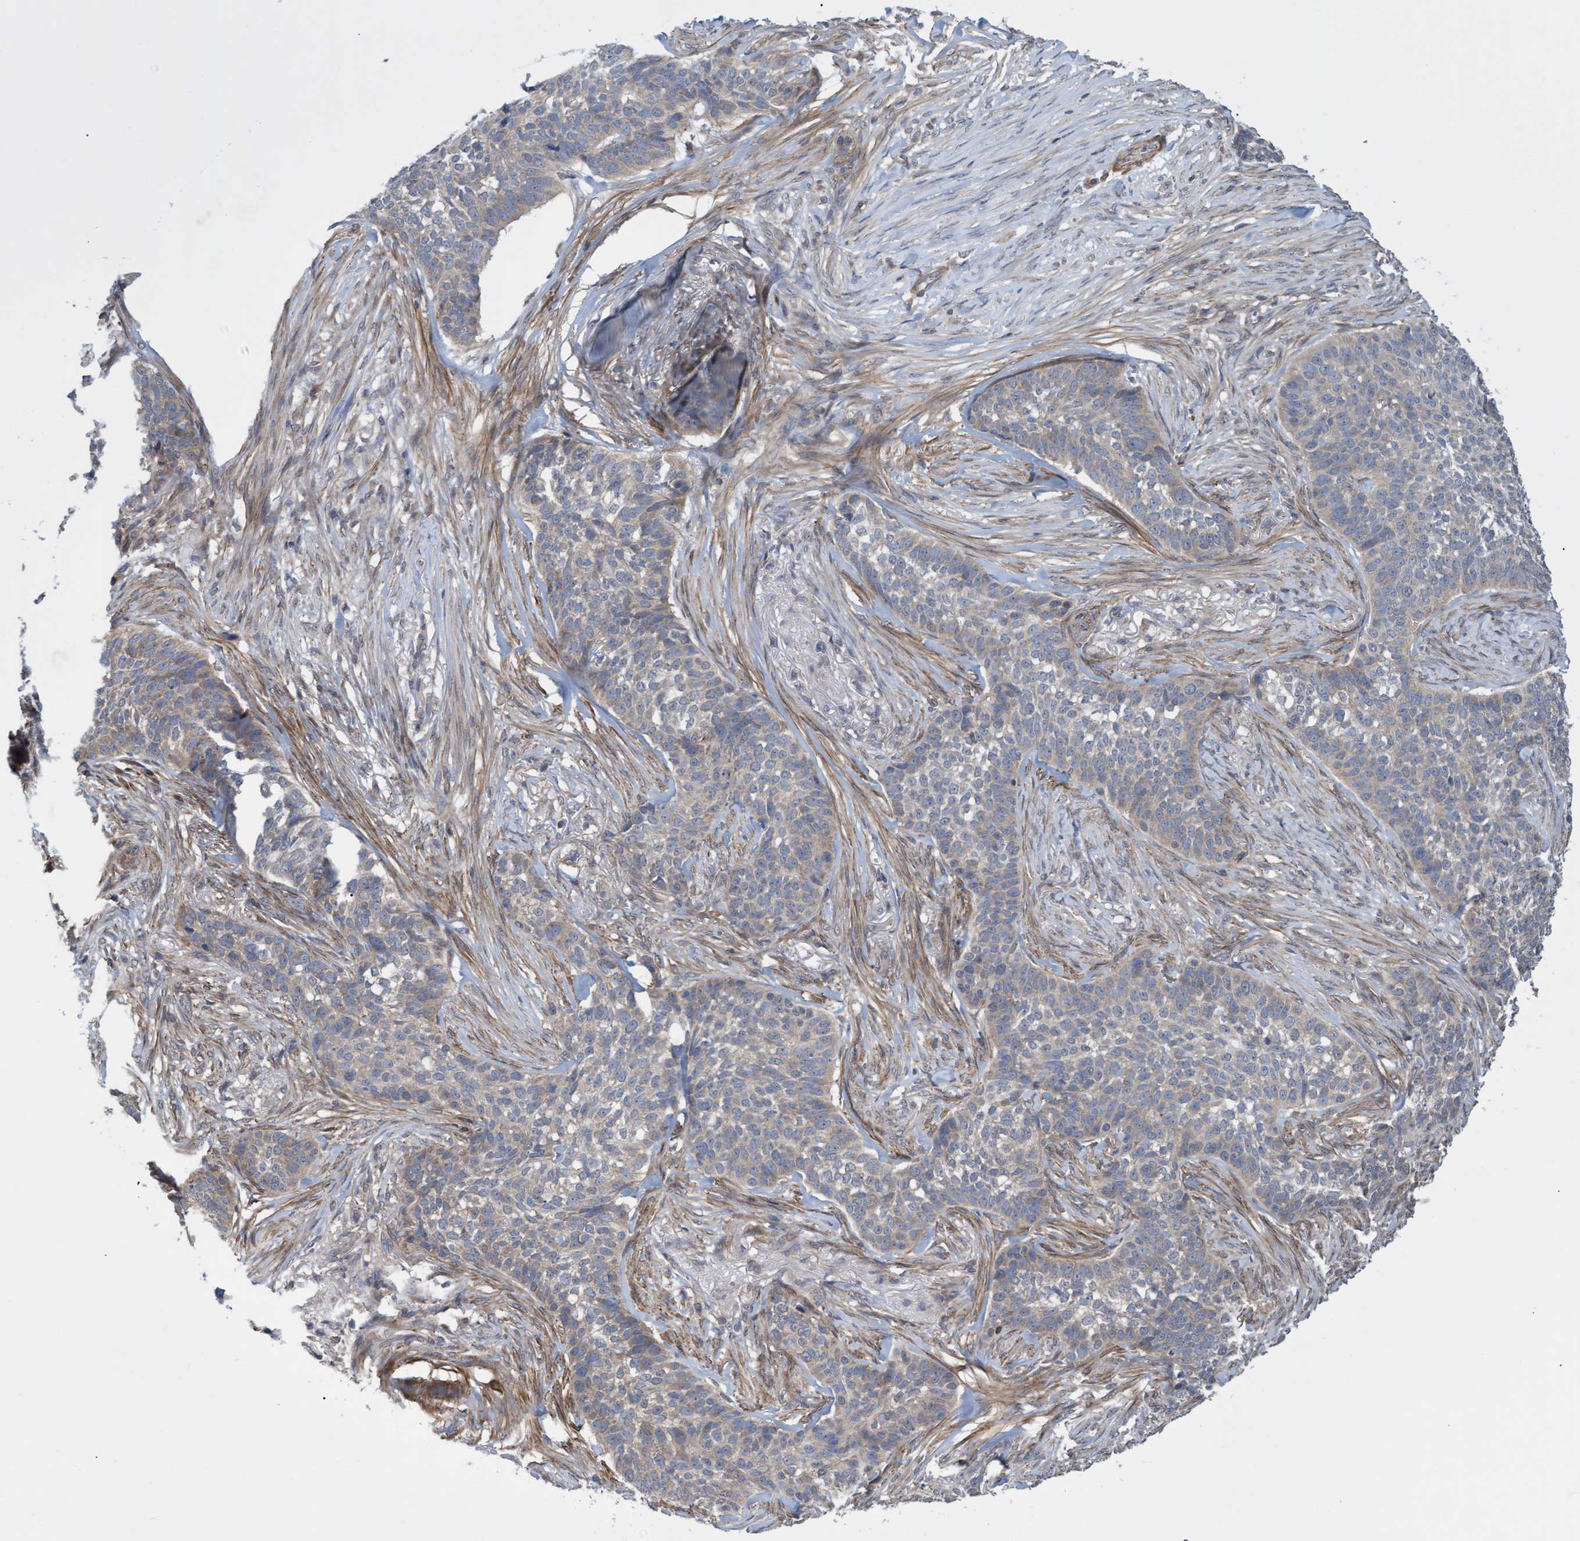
{"staining": {"intensity": "weak", "quantity": "<25%", "location": "cytoplasmic/membranous"}, "tissue": "skin cancer", "cell_type": "Tumor cells", "image_type": "cancer", "snomed": [{"axis": "morphology", "description": "Basal cell carcinoma"}, {"axis": "topography", "description": "Skin"}], "caption": "This is an immunohistochemistry (IHC) micrograph of human basal cell carcinoma (skin). There is no expression in tumor cells.", "gene": "NAA15", "patient": {"sex": "male", "age": 85}}